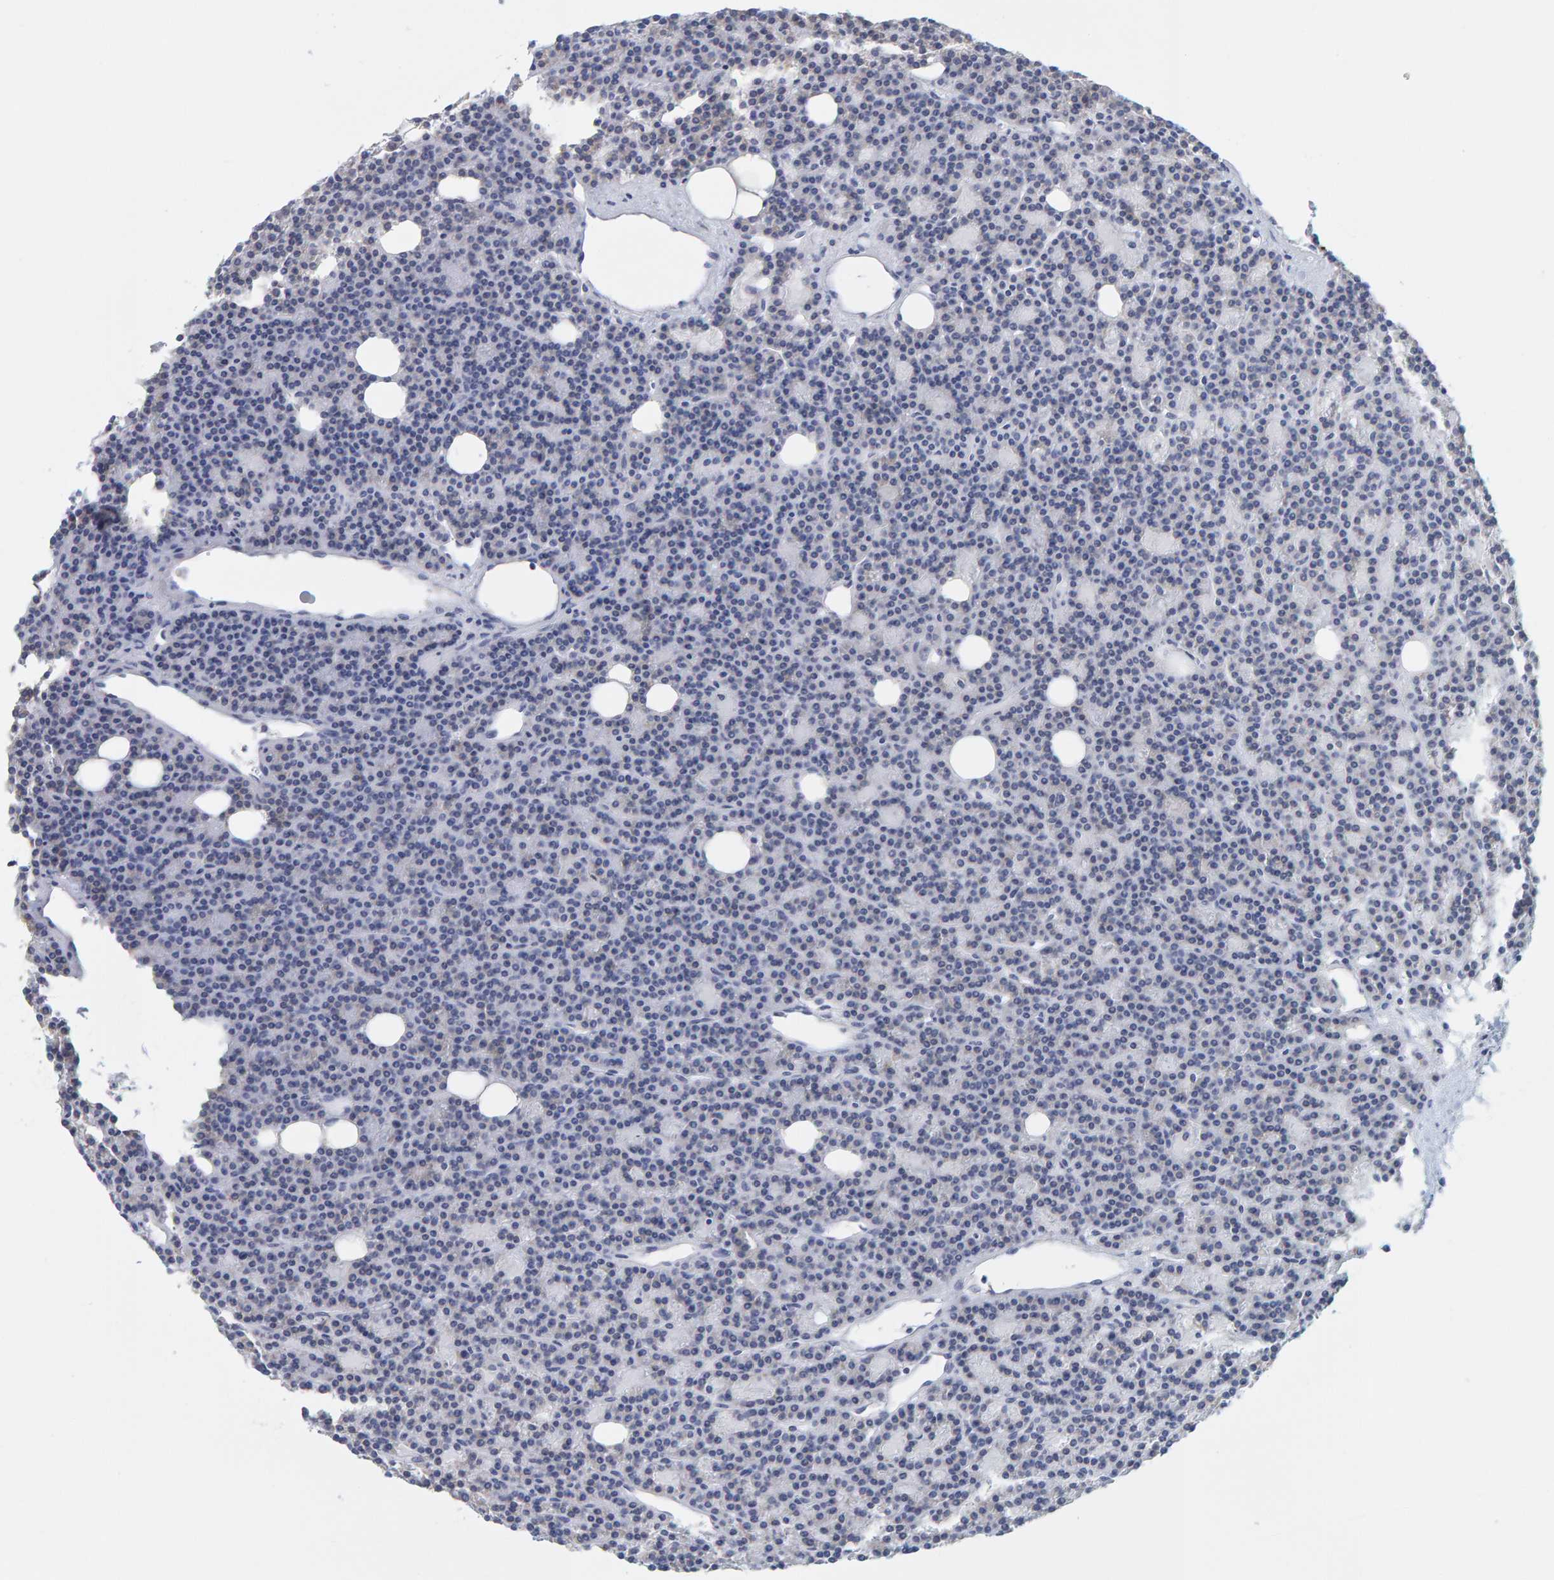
{"staining": {"intensity": "weak", "quantity": "<25%", "location": "cytoplasmic/membranous"}, "tissue": "parathyroid gland", "cell_type": "Glandular cells", "image_type": "normal", "snomed": [{"axis": "morphology", "description": "Normal tissue, NOS"}, {"axis": "morphology", "description": "Adenoma, NOS"}, {"axis": "topography", "description": "Parathyroid gland"}], "caption": "Immunohistochemistry of benign human parathyroid gland displays no expression in glandular cells.", "gene": "SGPL1", "patient": {"sex": "female", "age": 57}}